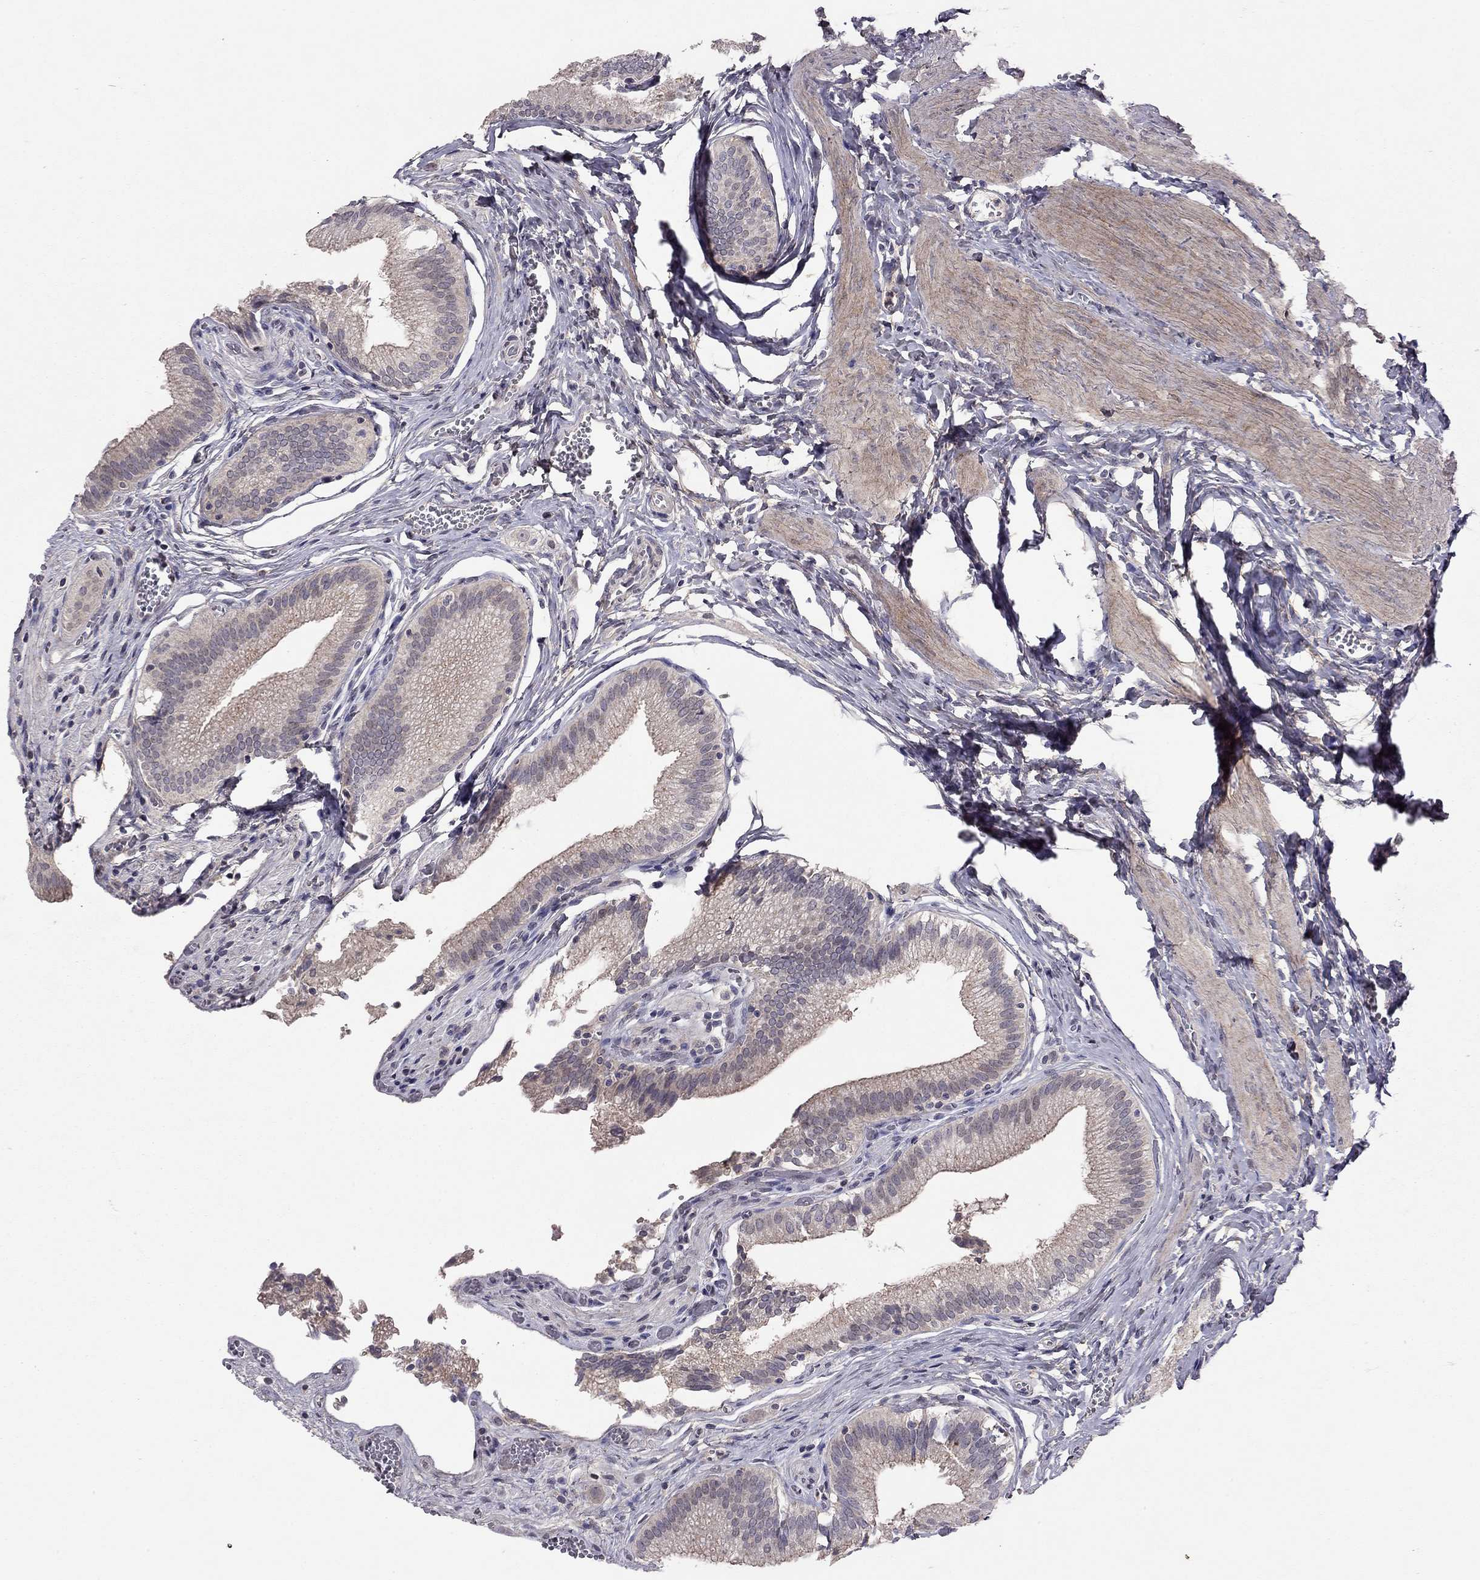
{"staining": {"intensity": "moderate", "quantity": "<25%", "location": "cytoplasmic/membranous"}, "tissue": "gallbladder", "cell_type": "Glandular cells", "image_type": "normal", "snomed": [{"axis": "morphology", "description": "Normal tissue, NOS"}, {"axis": "topography", "description": "Gallbladder"}, {"axis": "topography", "description": "Peripheral nerve tissue"}], "caption": "A photomicrograph of human gallbladder stained for a protein exhibits moderate cytoplasmic/membranous brown staining in glandular cells.", "gene": "ESR2", "patient": {"sex": "male", "age": 17}}